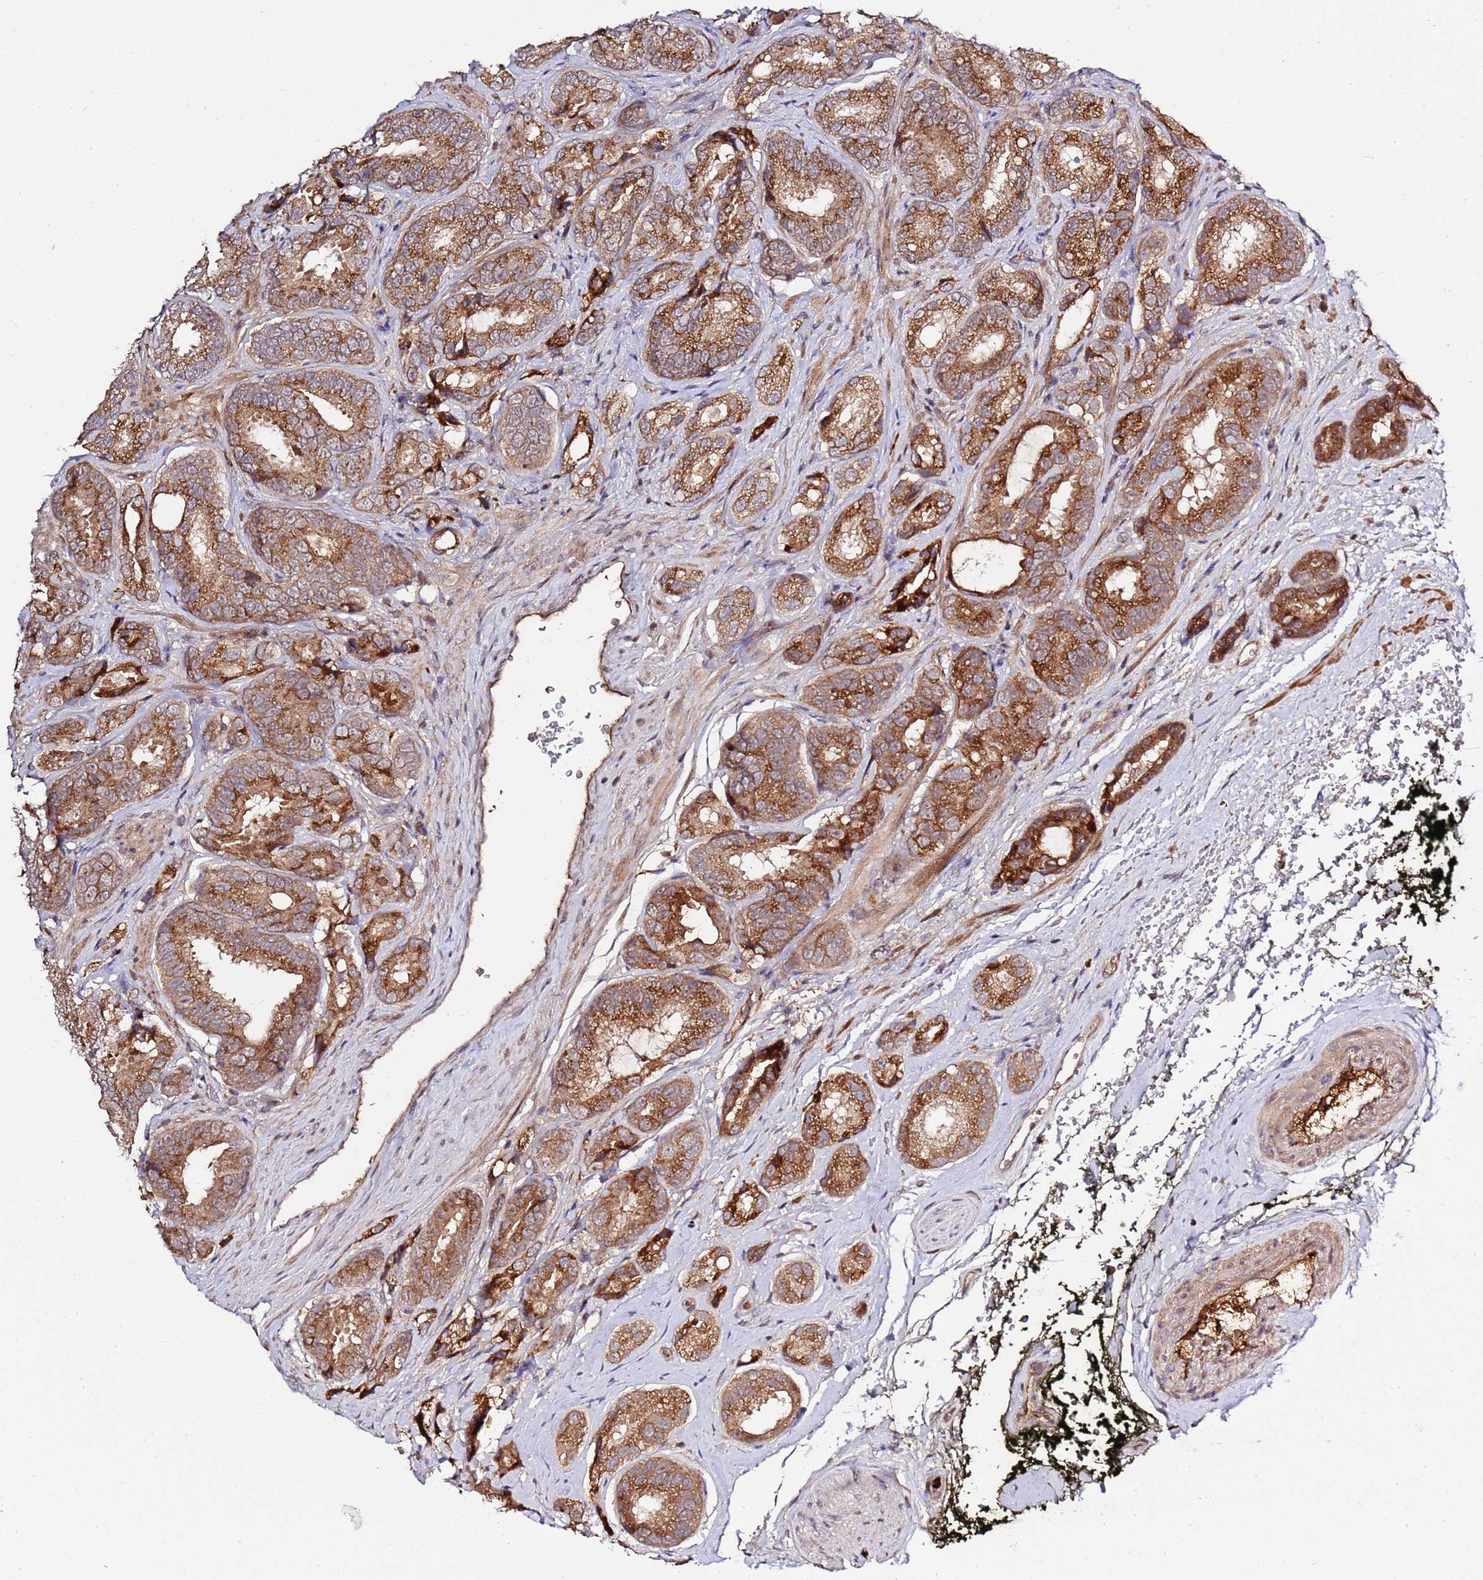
{"staining": {"intensity": "strong", "quantity": ">75%", "location": "cytoplasmic/membranous"}, "tissue": "prostate cancer", "cell_type": "Tumor cells", "image_type": "cancer", "snomed": [{"axis": "morphology", "description": "Adenocarcinoma, High grade"}, {"axis": "topography", "description": "Prostate"}], "caption": "Human prostate adenocarcinoma (high-grade) stained with a brown dye shows strong cytoplasmic/membranous positive expression in approximately >75% of tumor cells.", "gene": "ZNF624", "patient": {"sex": "male", "age": 71}}